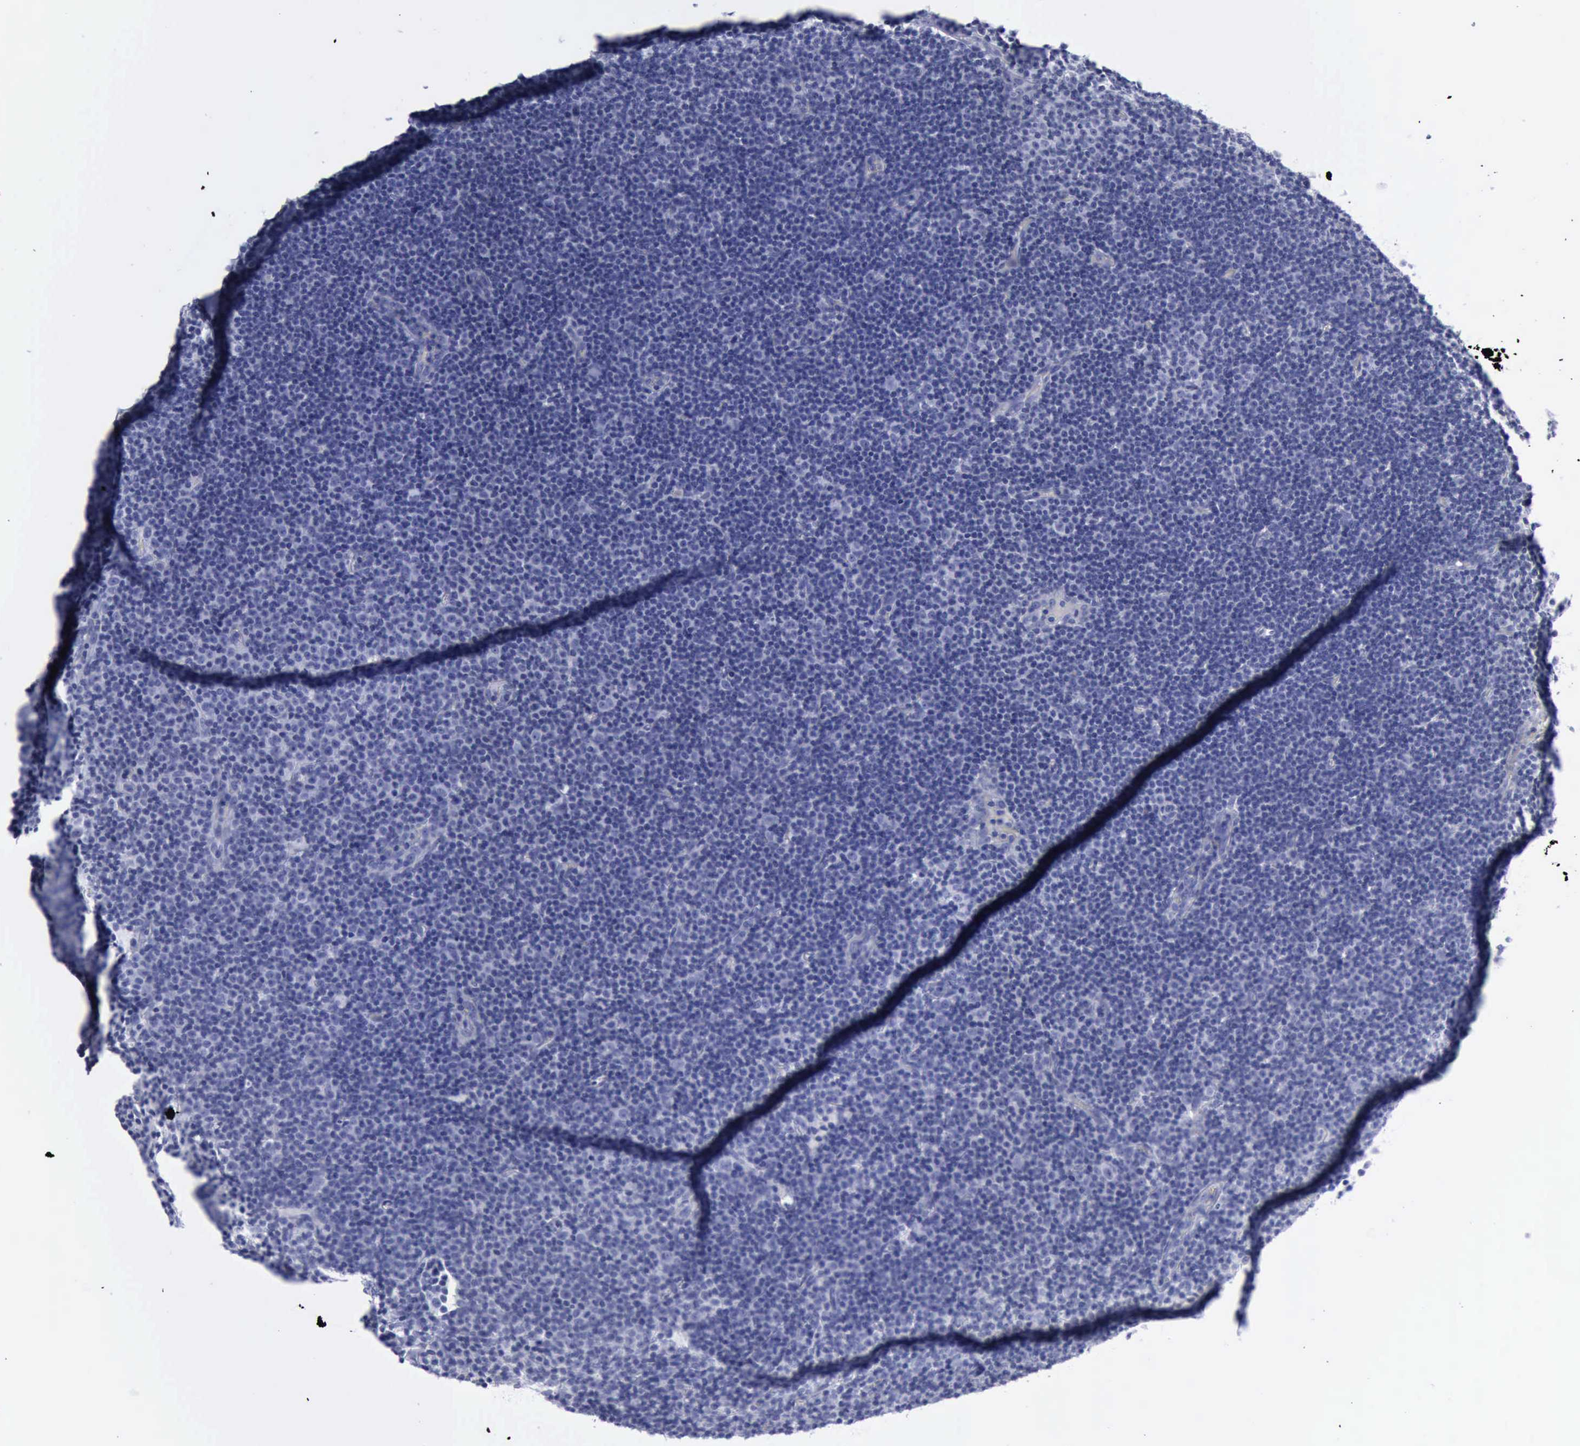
{"staining": {"intensity": "negative", "quantity": "none", "location": "none"}, "tissue": "lymphoma", "cell_type": "Tumor cells", "image_type": "cancer", "snomed": [{"axis": "morphology", "description": "Malignant lymphoma, non-Hodgkin's type, Low grade"}, {"axis": "topography", "description": "Lymph node"}], "caption": "Tumor cells are negative for protein expression in human malignant lymphoma, non-Hodgkin's type (low-grade).", "gene": "KRT13", "patient": {"sex": "male", "age": 57}}